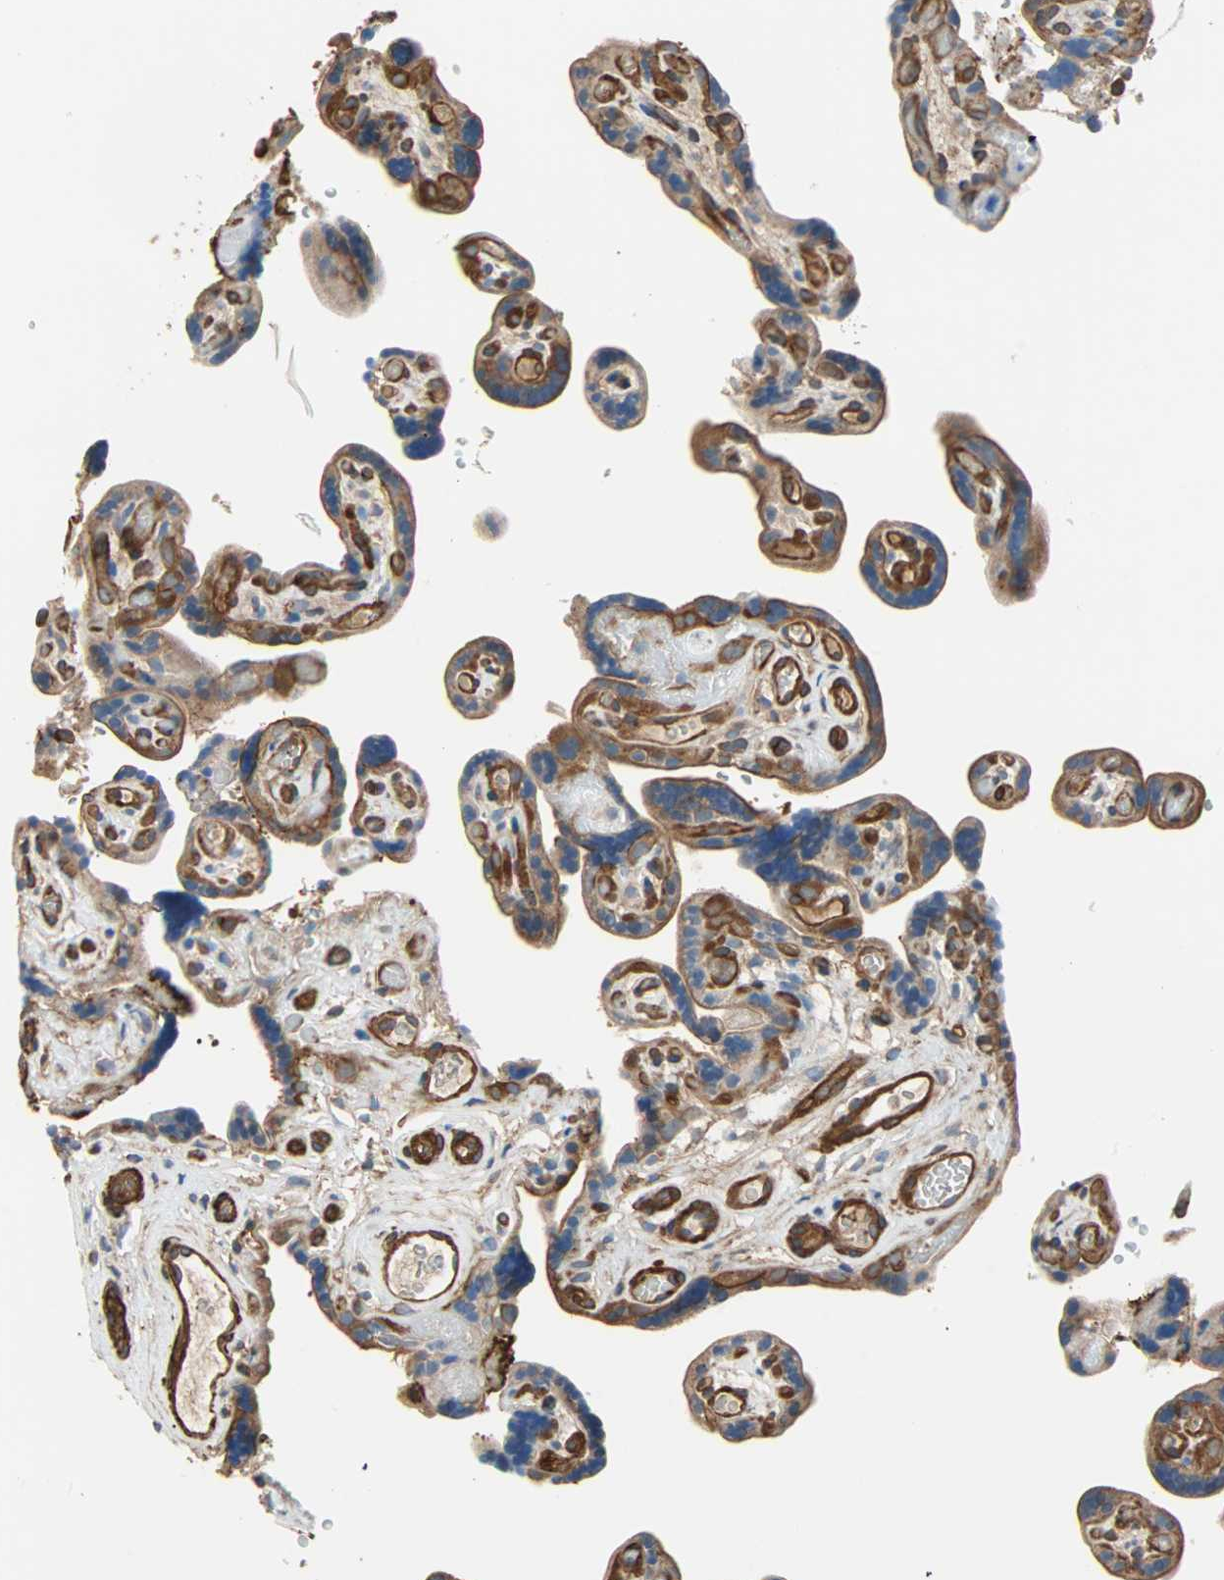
{"staining": {"intensity": "strong", "quantity": ">75%", "location": "cytoplasmic/membranous"}, "tissue": "placenta", "cell_type": "Decidual cells", "image_type": "normal", "snomed": [{"axis": "morphology", "description": "Normal tissue, NOS"}, {"axis": "topography", "description": "Placenta"}], "caption": "A brown stain labels strong cytoplasmic/membranous expression of a protein in decidual cells of normal placenta. The protein is stained brown, and the nuclei are stained in blue (DAB (3,3'-diaminobenzidine) IHC with brightfield microscopy, high magnification).", "gene": "GALNT10", "patient": {"sex": "female", "age": 30}}